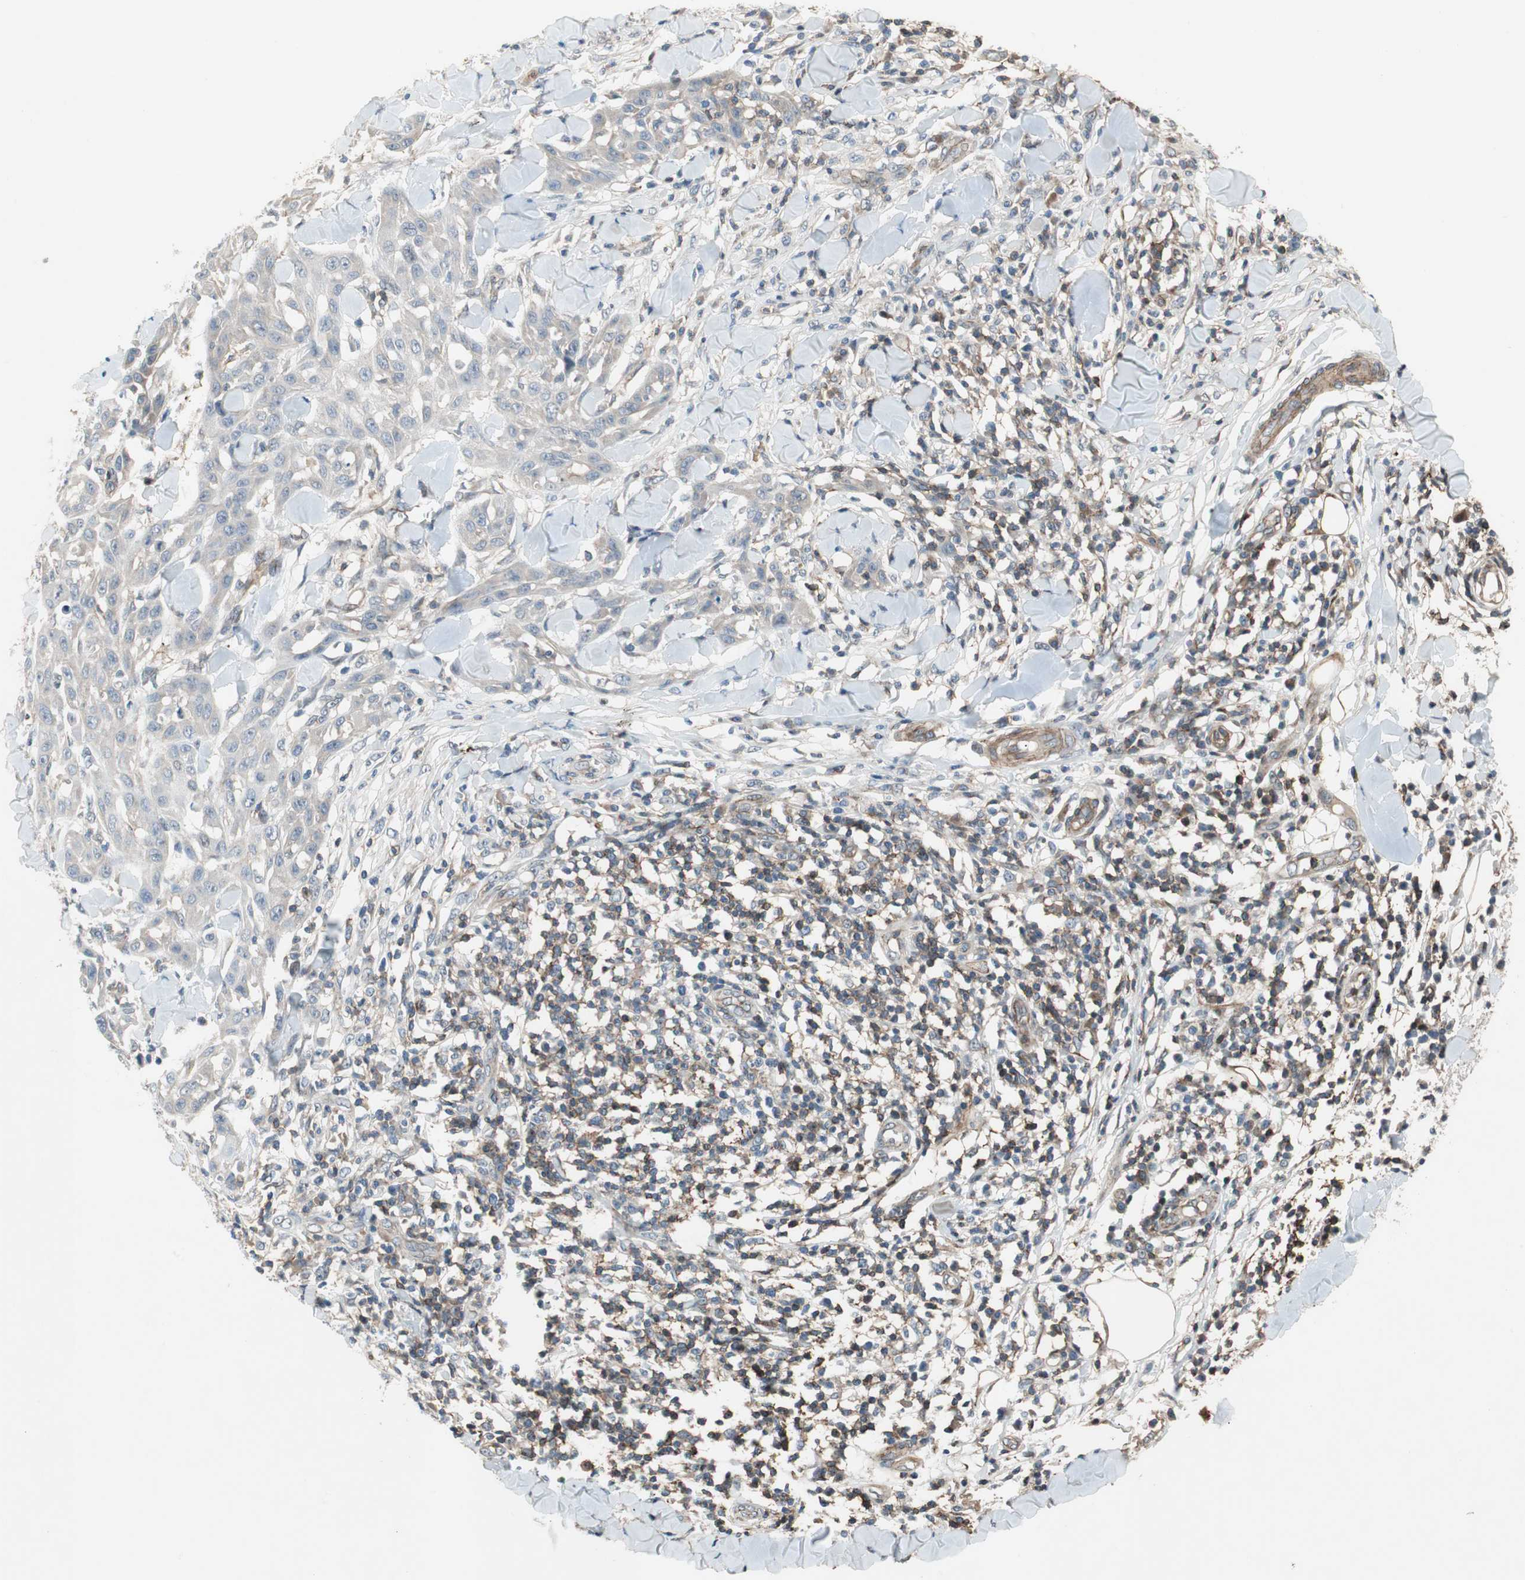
{"staining": {"intensity": "weak", "quantity": "25%-75%", "location": "cytoplasmic/membranous"}, "tissue": "skin cancer", "cell_type": "Tumor cells", "image_type": "cancer", "snomed": [{"axis": "morphology", "description": "Squamous cell carcinoma, NOS"}, {"axis": "topography", "description": "Skin"}], "caption": "Tumor cells reveal low levels of weak cytoplasmic/membranous staining in about 25%-75% of cells in skin cancer (squamous cell carcinoma).", "gene": "GRHL1", "patient": {"sex": "male", "age": 24}}